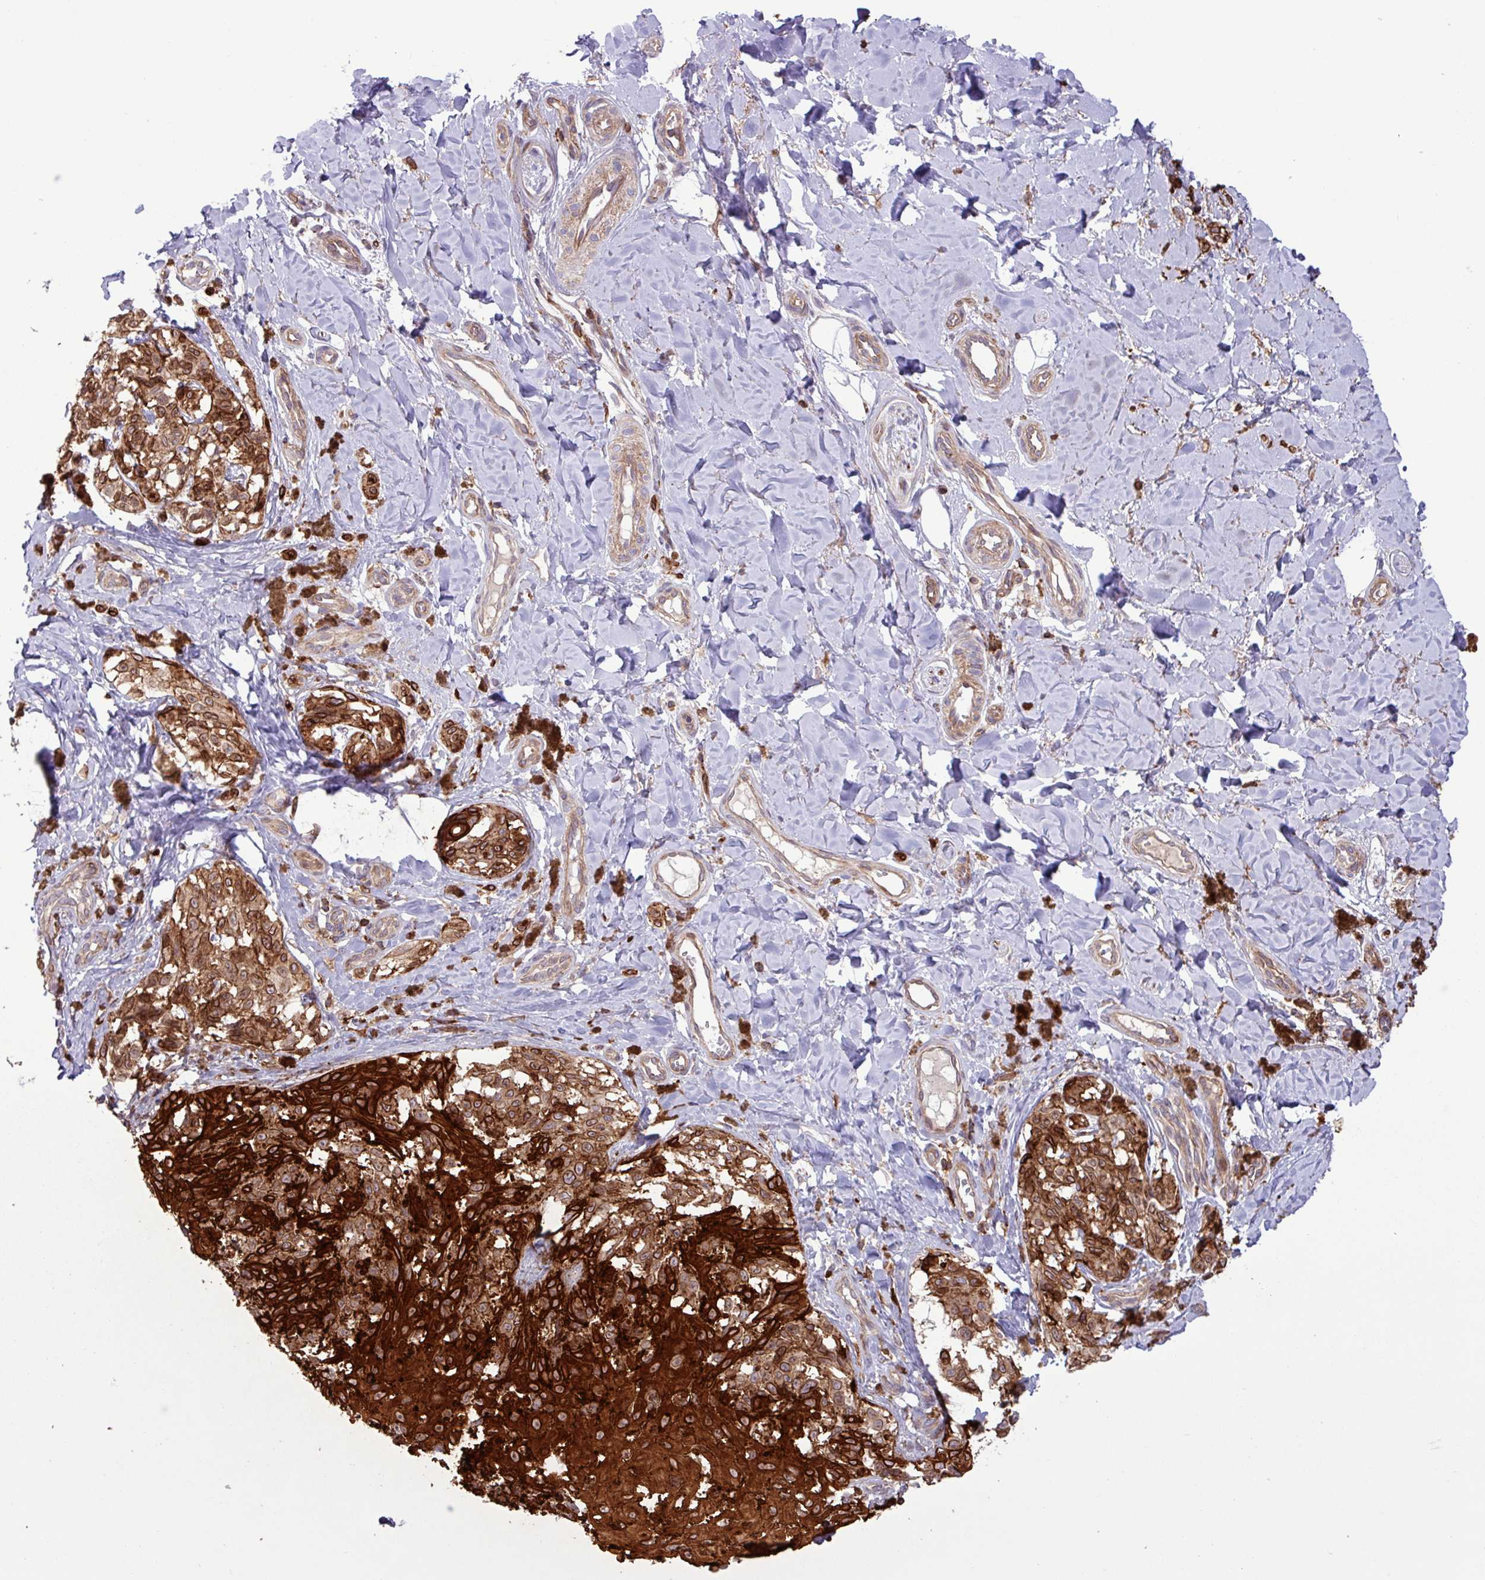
{"staining": {"intensity": "moderate", "quantity": ">75%", "location": "cytoplasmic/membranous"}, "tissue": "melanoma", "cell_type": "Tumor cells", "image_type": "cancer", "snomed": [{"axis": "morphology", "description": "Malignant melanoma, NOS"}, {"axis": "topography", "description": "Skin"}], "caption": "Moderate cytoplasmic/membranous staining is appreciated in about >75% of tumor cells in malignant melanoma. The staining was performed using DAB (3,3'-diaminobenzidine), with brown indicating positive protein expression. Nuclei are stained blue with hematoxylin.", "gene": "CNTRL", "patient": {"sex": "female", "age": 65}}